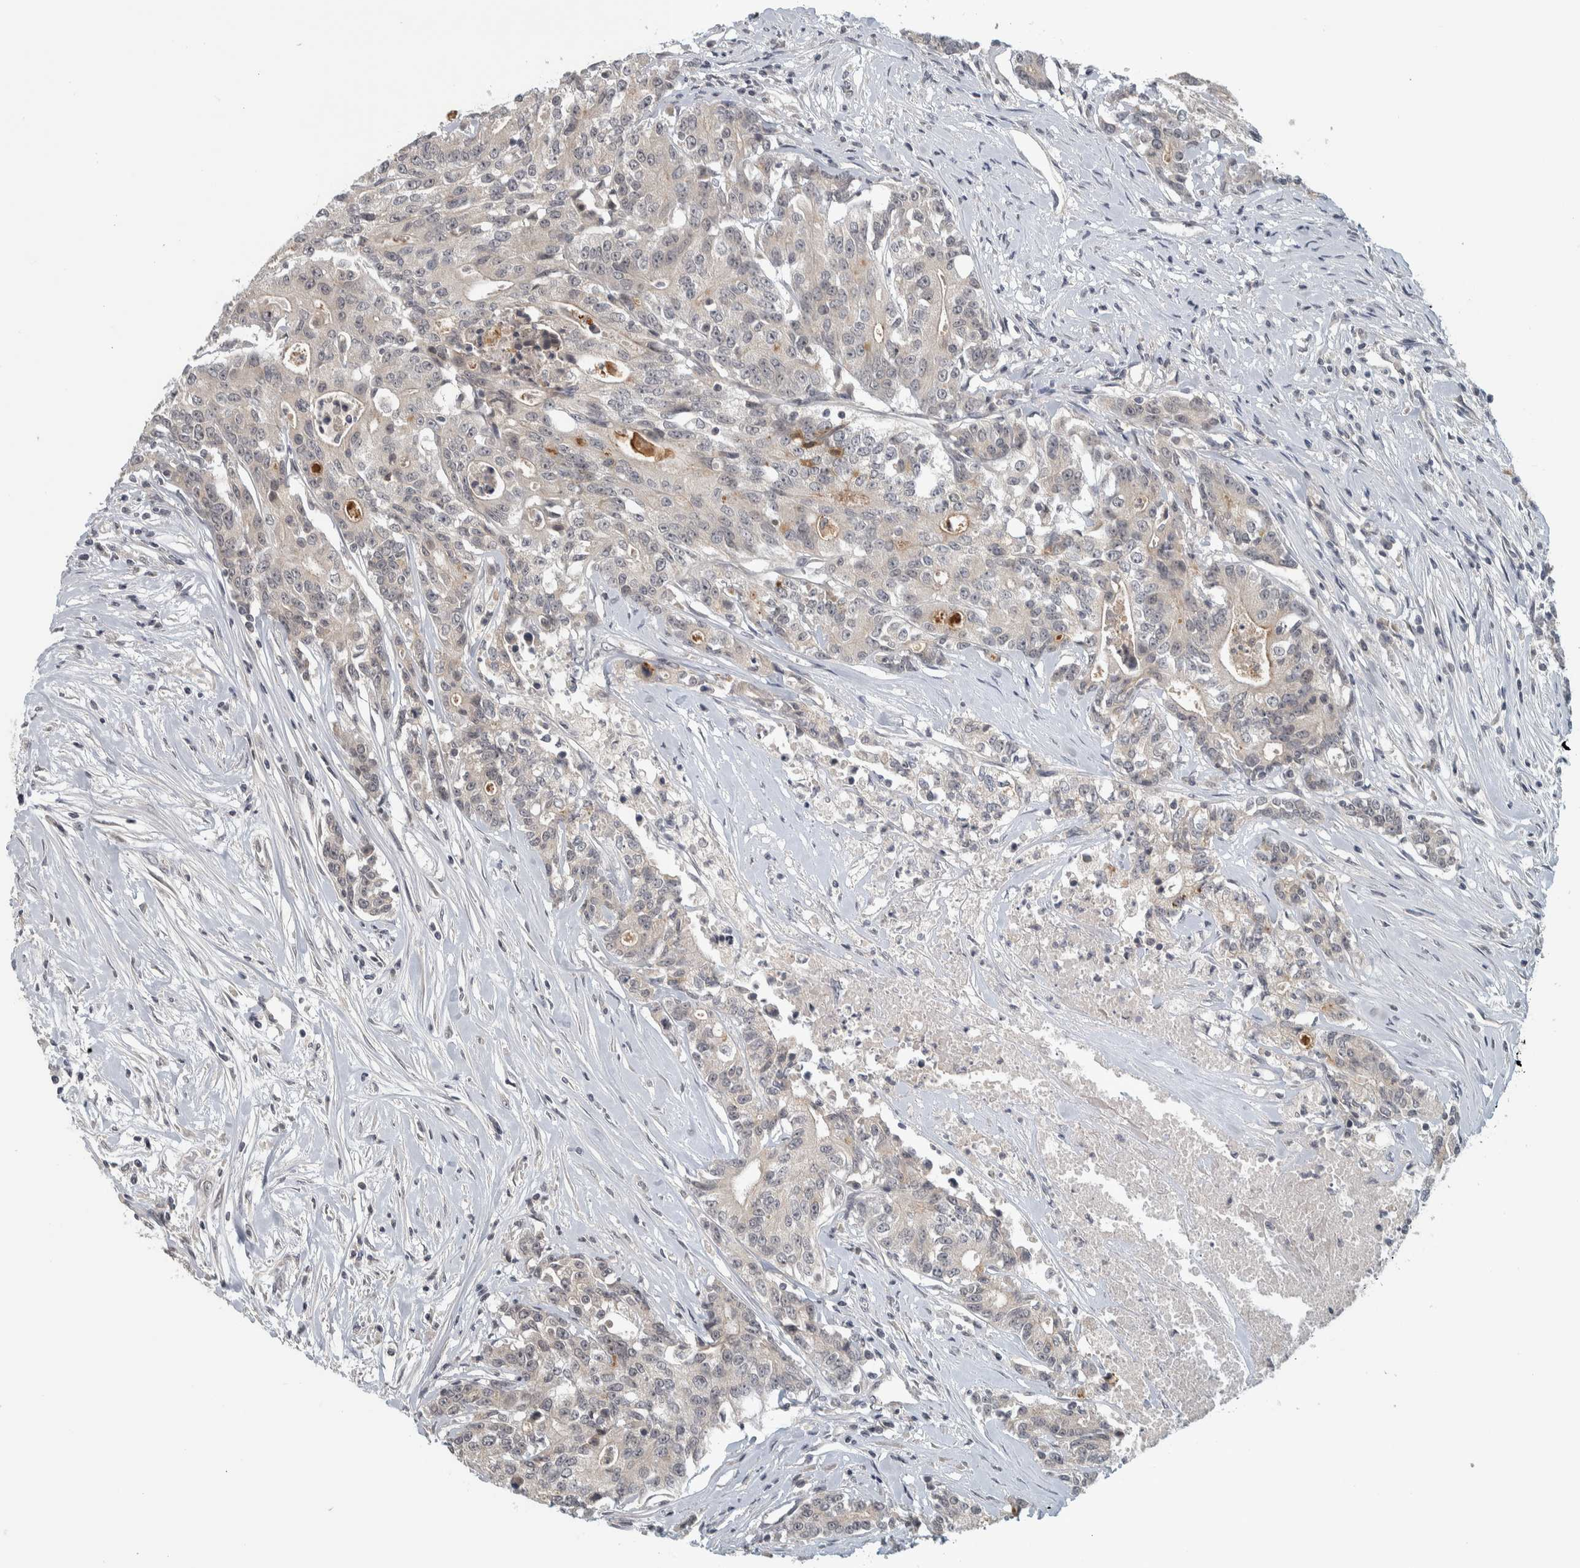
{"staining": {"intensity": "negative", "quantity": "none", "location": "none"}, "tissue": "colorectal cancer", "cell_type": "Tumor cells", "image_type": "cancer", "snomed": [{"axis": "morphology", "description": "Adenocarcinoma, NOS"}, {"axis": "topography", "description": "Colon"}], "caption": "The photomicrograph reveals no staining of tumor cells in adenocarcinoma (colorectal).", "gene": "AFP", "patient": {"sex": "female", "age": 77}}